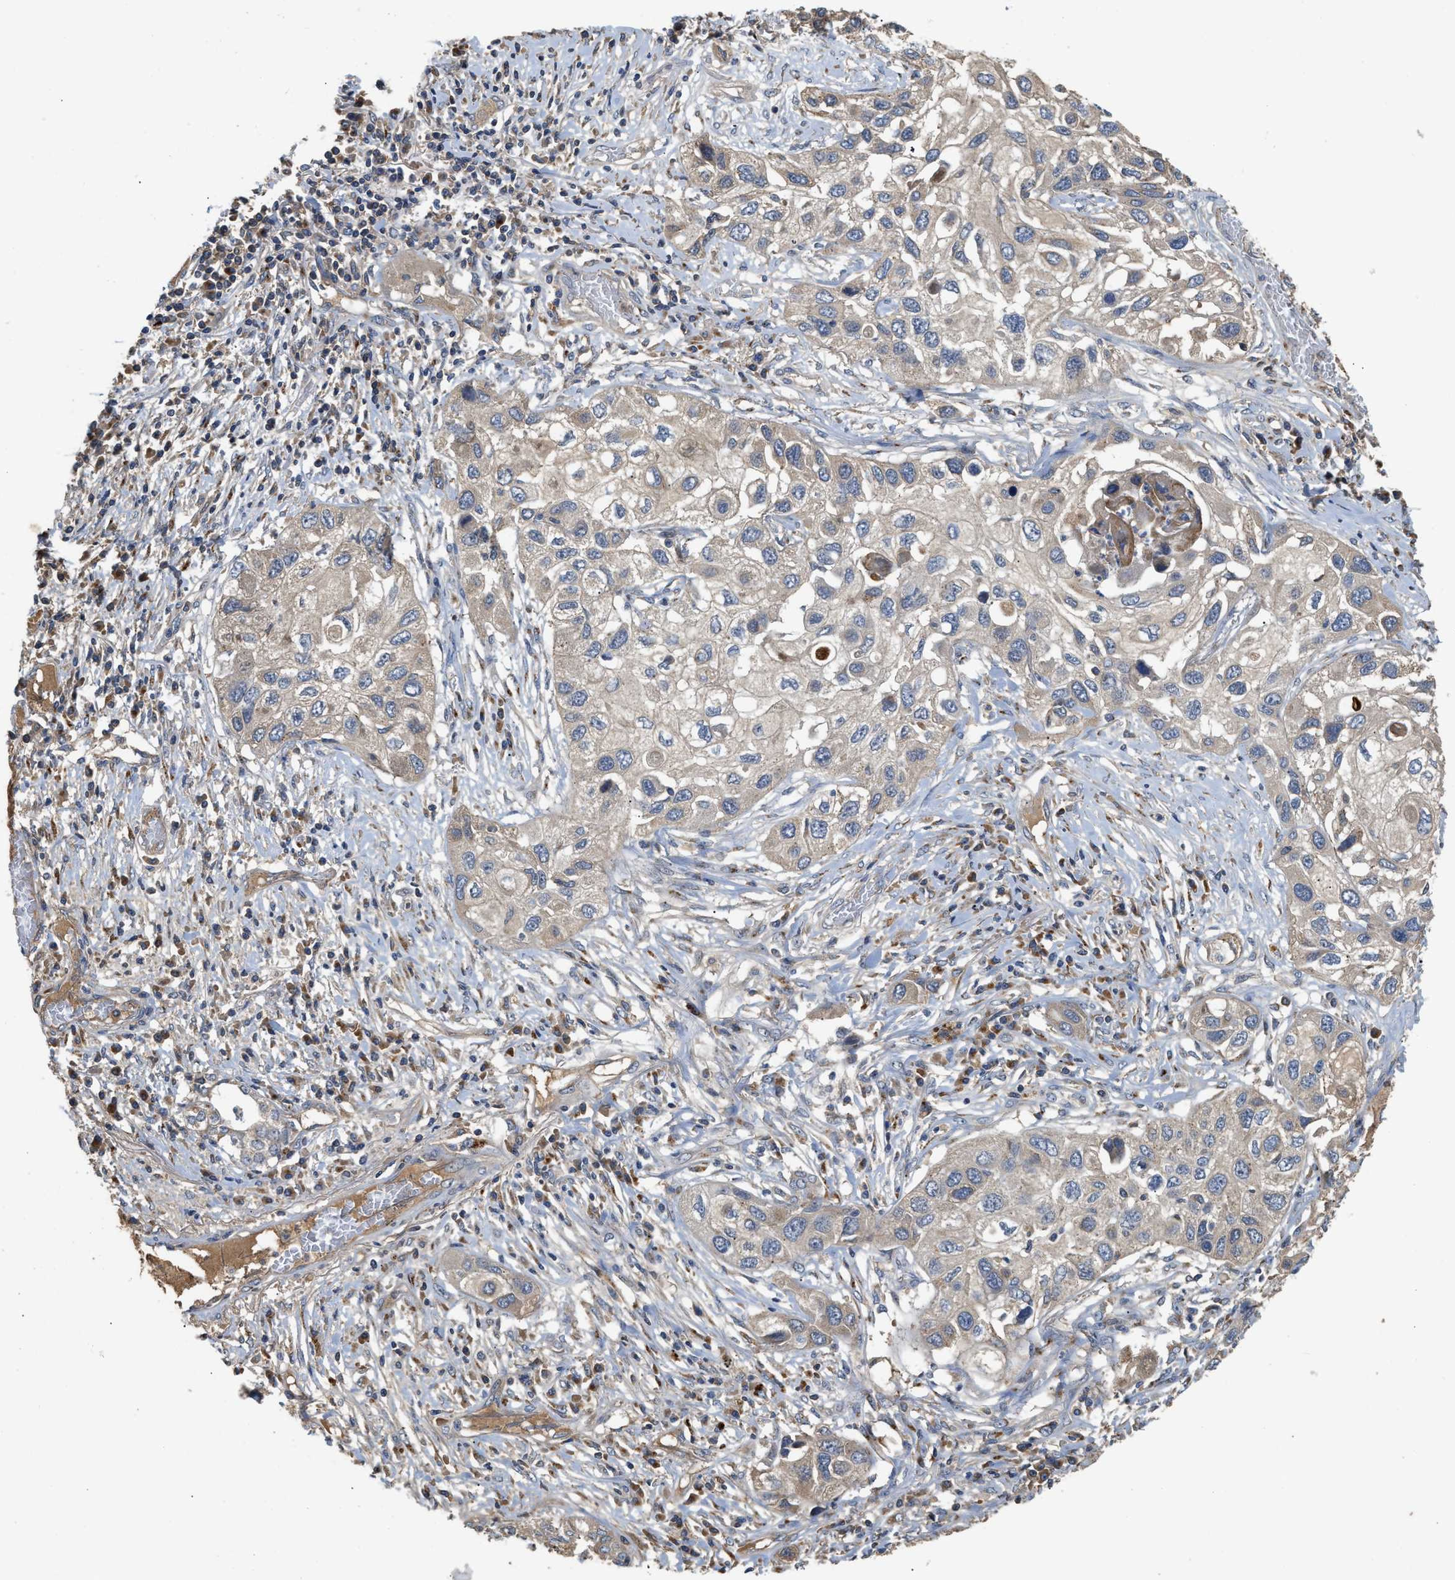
{"staining": {"intensity": "weak", "quantity": ">75%", "location": "cytoplasmic/membranous"}, "tissue": "lung cancer", "cell_type": "Tumor cells", "image_type": "cancer", "snomed": [{"axis": "morphology", "description": "Squamous cell carcinoma, NOS"}, {"axis": "topography", "description": "Lung"}], "caption": "A high-resolution histopathology image shows IHC staining of lung cancer, which reveals weak cytoplasmic/membranous staining in about >75% of tumor cells. (Stains: DAB in brown, nuclei in blue, Microscopy: brightfield microscopy at high magnification).", "gene": "SIK2", "patient": {"sex": "male", "age": 71}}